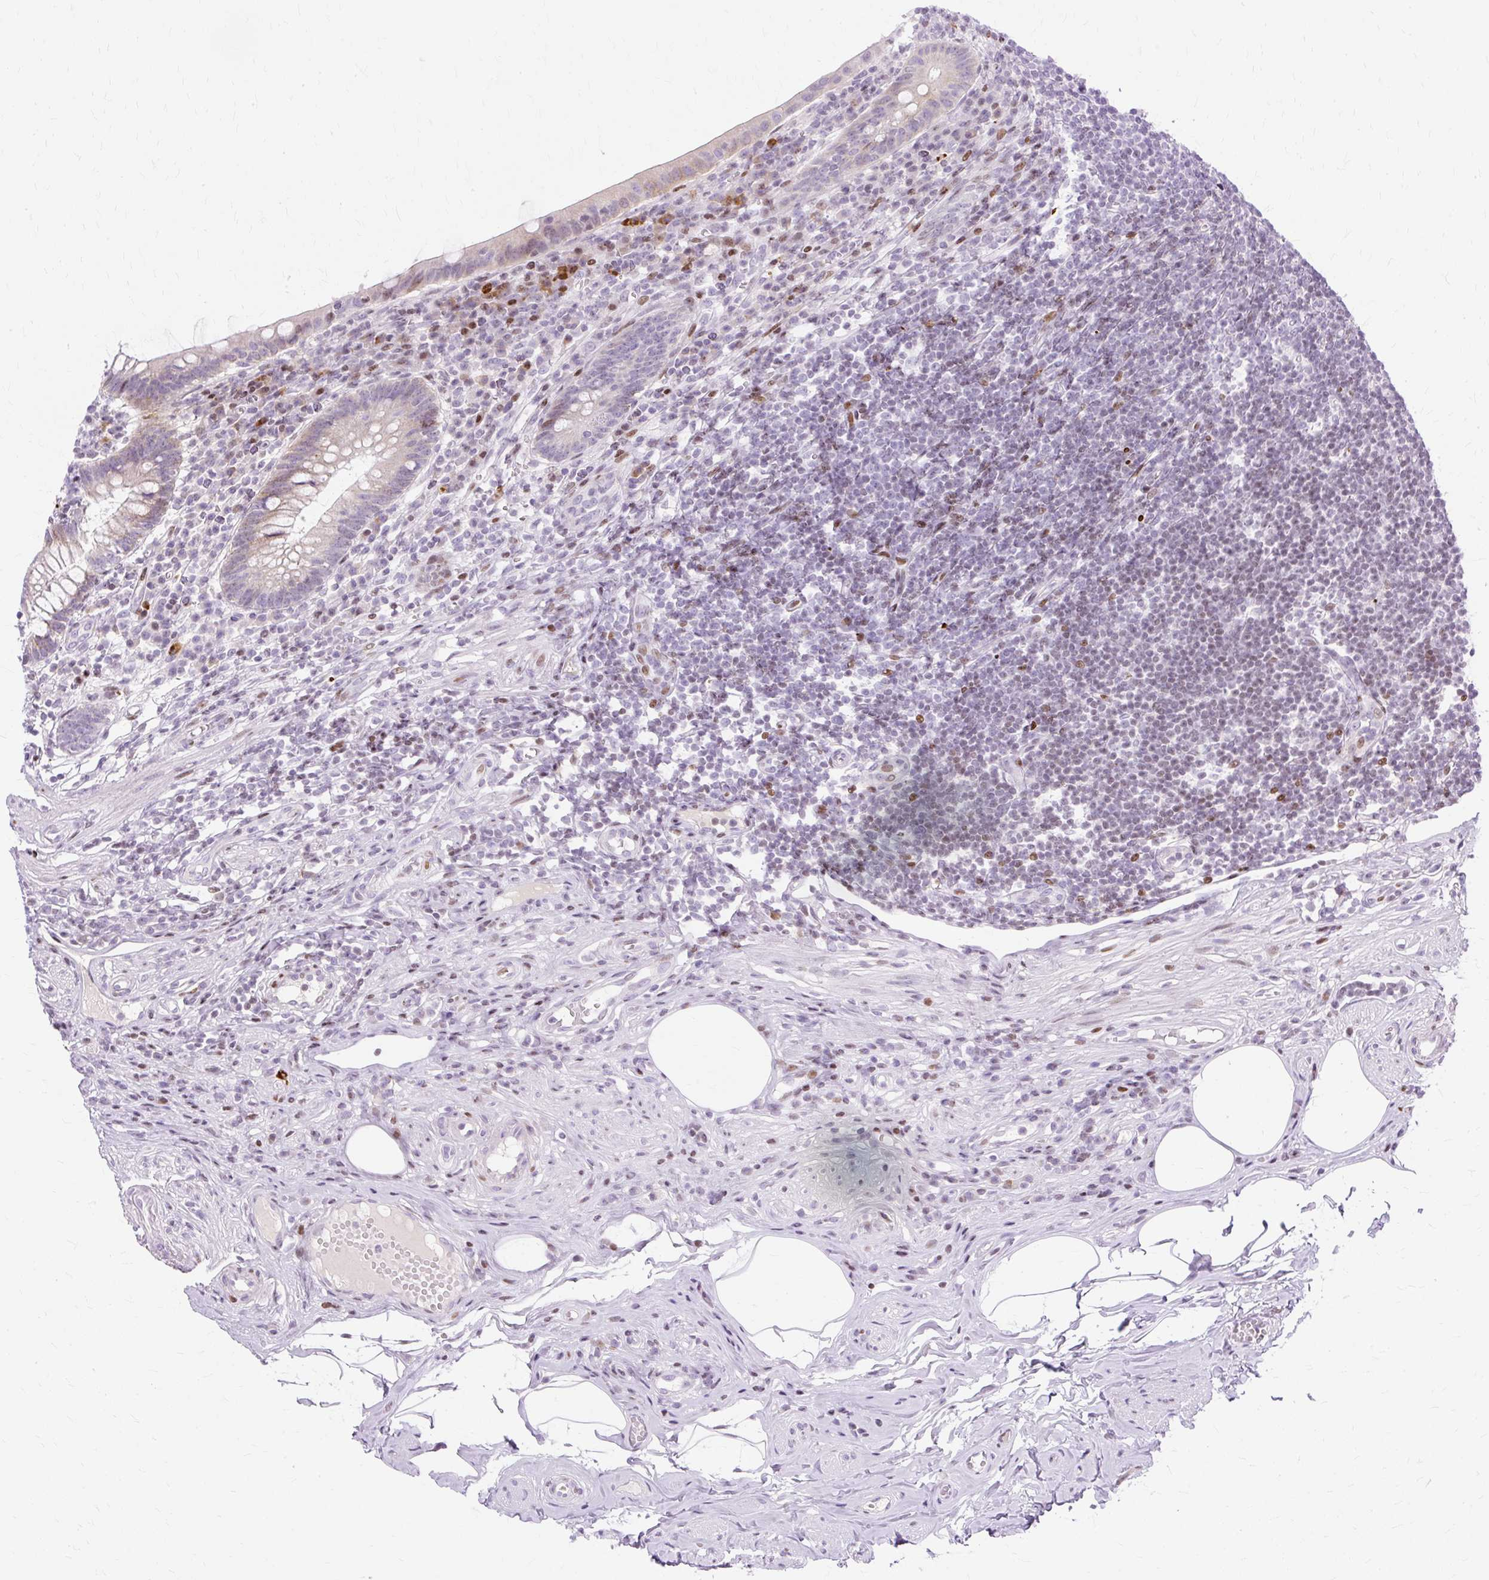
{"staining": {"intensity": "moderate", "quantity": "25%-75%", "location": "cytoplasmic/membranous,nuclear"}, "tissue": "appendix", "cell_type": "Glandular cells", "image_type": "normal", "snomed": [{"axis": "morphology", "description": "Normal tissue, NOS"}, {"axis": "topography", "description": "Appendix"}], "caption": "High-magnification brightfield microscopy of unremarkable appendix stained with DAB (brown) and counterstained with hematoxylin (blue). glandular cells exhibit moderate cytoplasmic/membranous,nuclear staining is appreciated in approximately25%-75% of cells. The staining was performed using DAB, with brown indicating positive protein expression. Nuclei are stained blue with hematoxylin.", "gene": "TMEM177", "patient": {"sex": "female", "age": 56}}